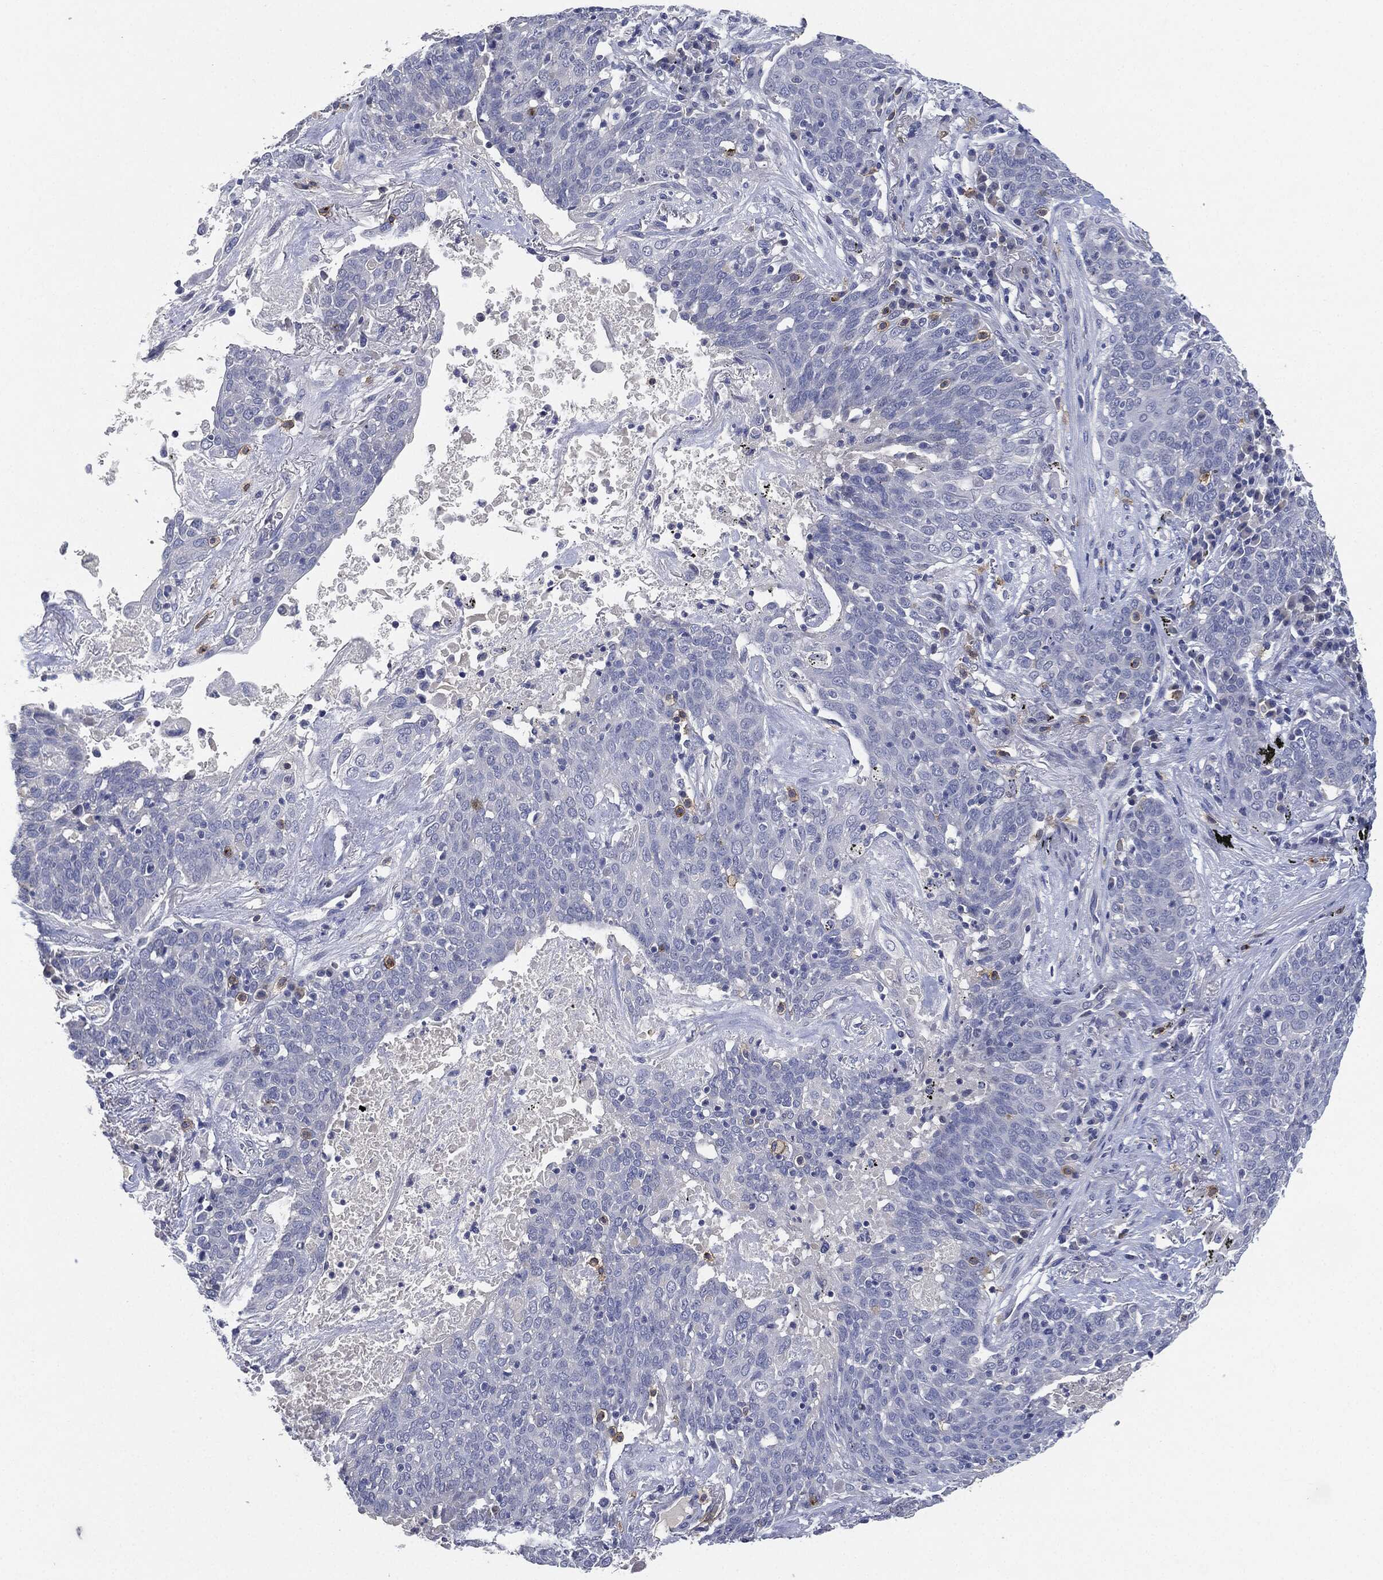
{"staining": {"intensity": "negative", "quantity": "none", "location": "none"}, "tissue": "lung cancer", "cell_type": "Tumor cells", "image_type": "cancer", "snomed": [{"axis": "morphology", "description": "Squamous cell carcinoma, NOS"}, {"axis": "topography", "description": "Lung"}], "caption": "Immunohistochemical staining of lung squamous cell carcinoma reveals no significant staining in tumor cells.", "gene": "NTRK1", "patient": {"sex": "male", "age": 82}}